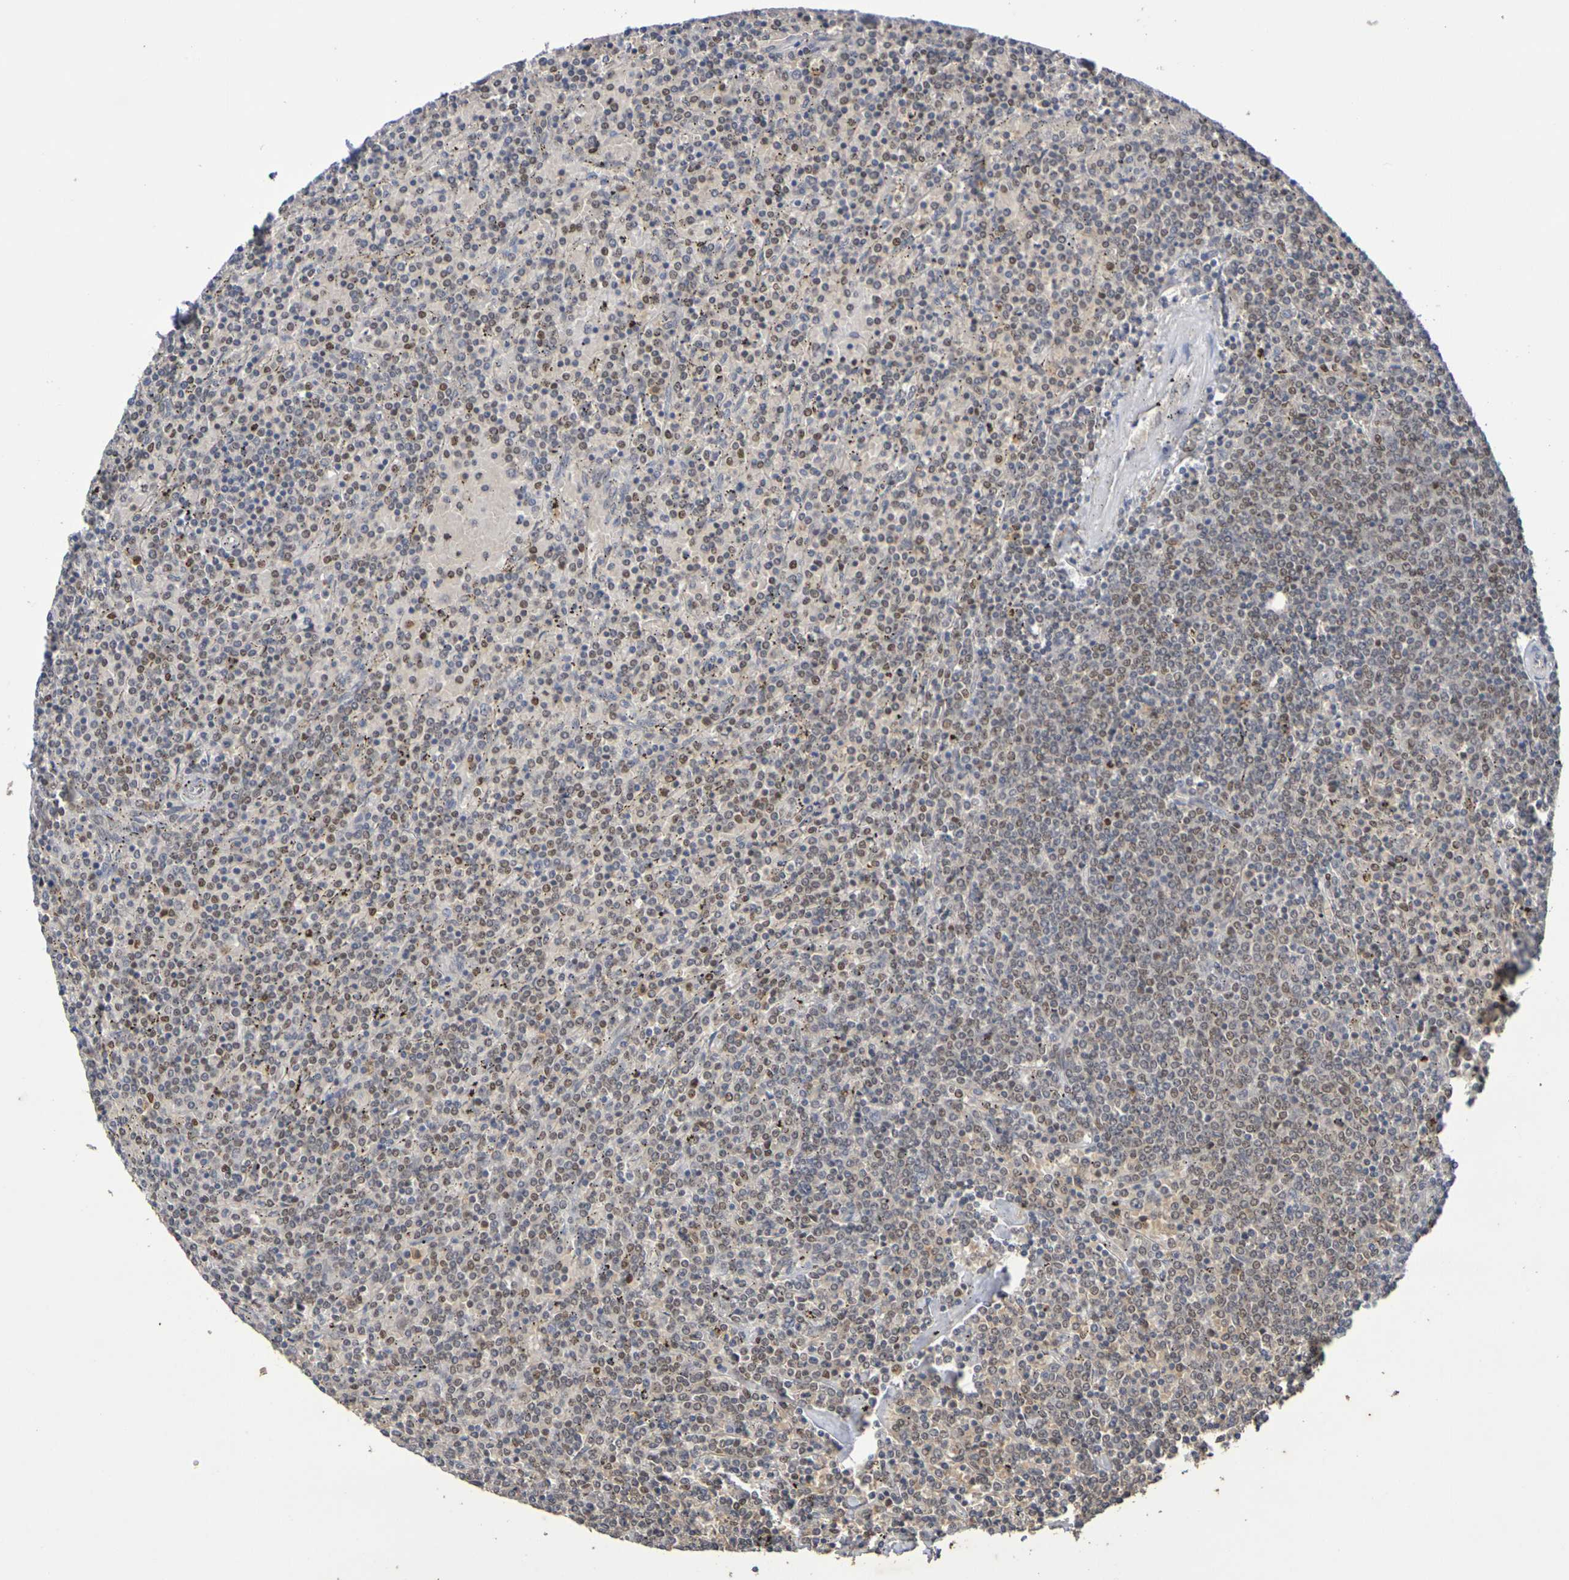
{"staining": {"intensity": "moderate", "quantity": ">75%", "location": "nuclear"}, "tissue": "lymphoma", "cell_type": "Tumor cells", "image_type": "cancer", "snomed": [{"axis": "morphology", "description": "Malignant lymphoma, non-Hodgkin's type, Low grade"}, {"axis": "topography", "description": "Spleen"}], "caption": "The photomicrograph exhibits immunohistochemical staining of low-grade malignant lymphoma, non-Hodgkin's type. There is moderate nuclear positivity is present in about >75% of tumor cells. (IHC, brightfield microscopy, high magnification).", "gene": "TERF2", "patient": {"sex": "female", "age": 77}}